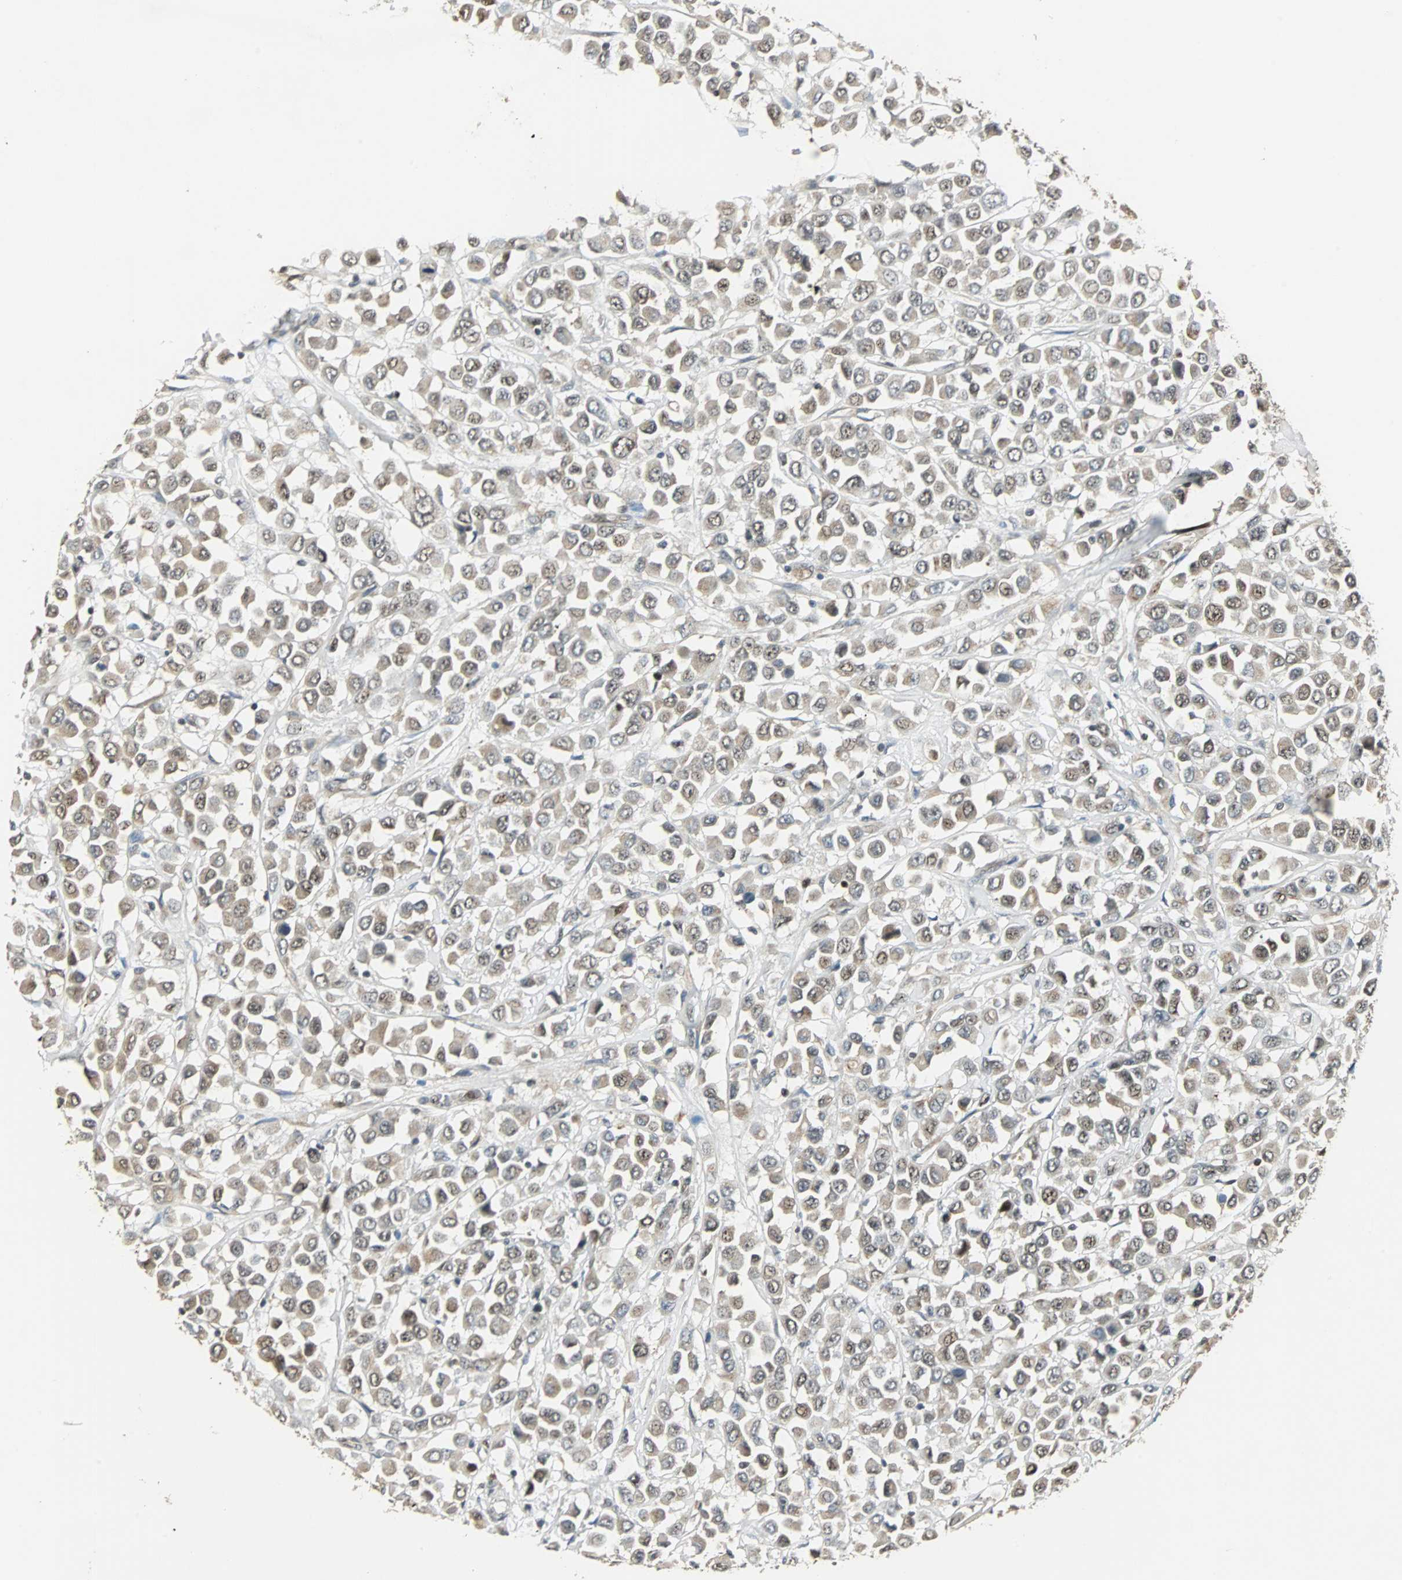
{"staining": {"intensity": "moderate", "quantity": "25%-75%", "location": "cytoplasmic/membranous,nuclear"}, "tissue": "breast cancer", "cell_type": "Tumor cells", "image_type": "cancer", "snomed": [{"axis": "morphology", "description": "Duct carcinoma"}, {"axis": "topography", "description": "Breast"}], "caption": "Breast cancer (infiltrating ductal carcinoma) tissue demonstrates moderate cytoplasmic/membranous and nuclear expression in about 25%-75% of tumor cells", "gene": "MED4", "patient": {"sex": "female", "age": 61}}